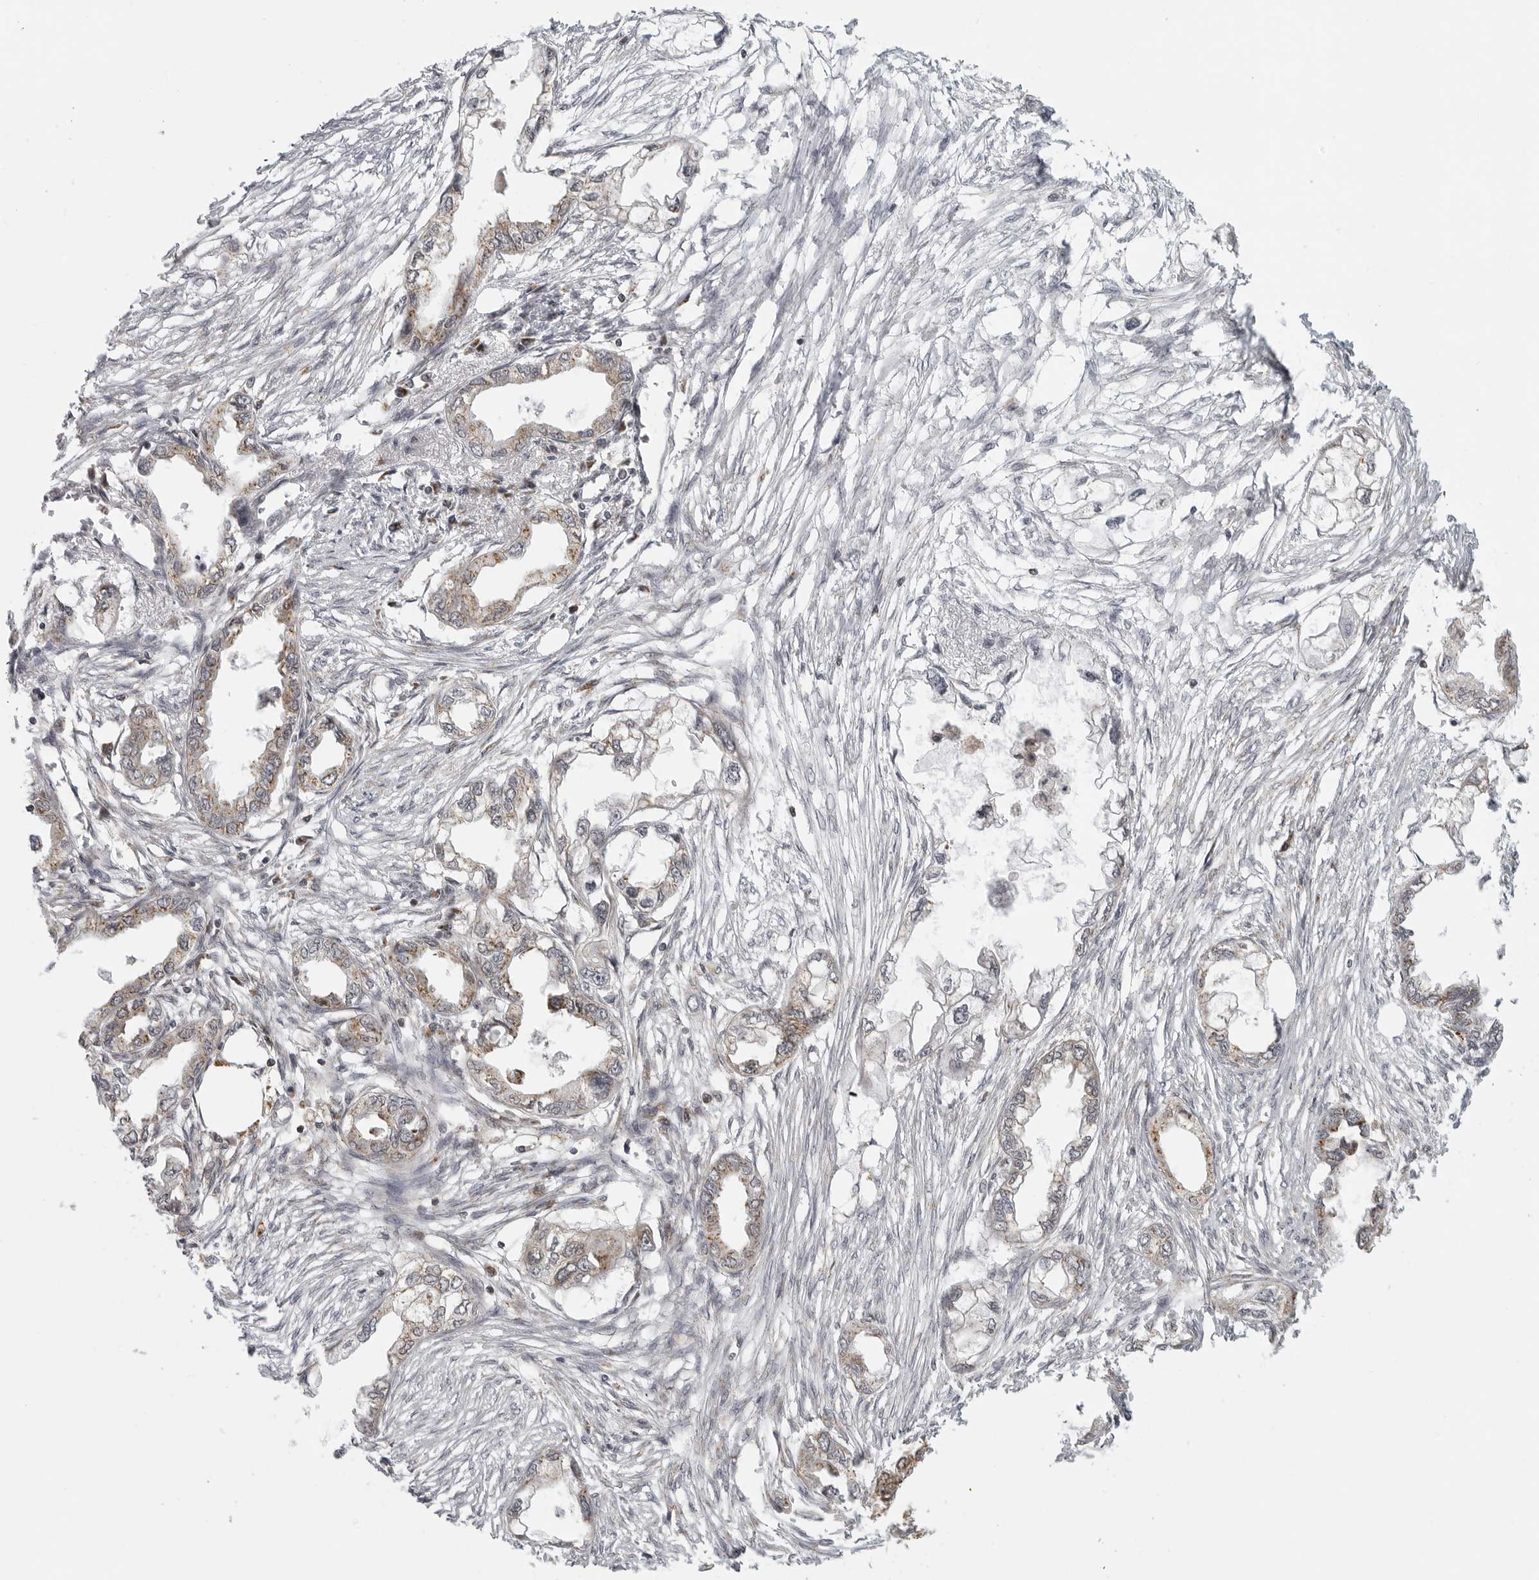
{"staining": {"intensity": "weak", "quantity": "25%-75%", "location": "cytoplasmic/membranous"}, "tissue": "endometrial cancer", "cell_type": "Tumor cells", "image_type": "cancer", "snomed": [{"axis": "morphology", "description": "Adenocarcinoma, NOS"}, {"axis": "morphology", "description": "Adenocarcinoma, metastatic, NOS"}, {"axis": "topography", "description": "Adipose tissue"}, {"axis": "topography", "description": "Endometrium"}], "caption": "Immunohistochemistry (IHC) photomicrograph of neoplastic tissue: human metastatic adenocarcinoma (endometrial) stained using immunohistochemistry shows low levels of weak protein expression localized specifically in the cytoplasmic/membranous of tumor cells, appearing as a cytoplasmic/membranous brown color.", "gene": "COPA", "patient": {"sex": "female", "age": 67}}